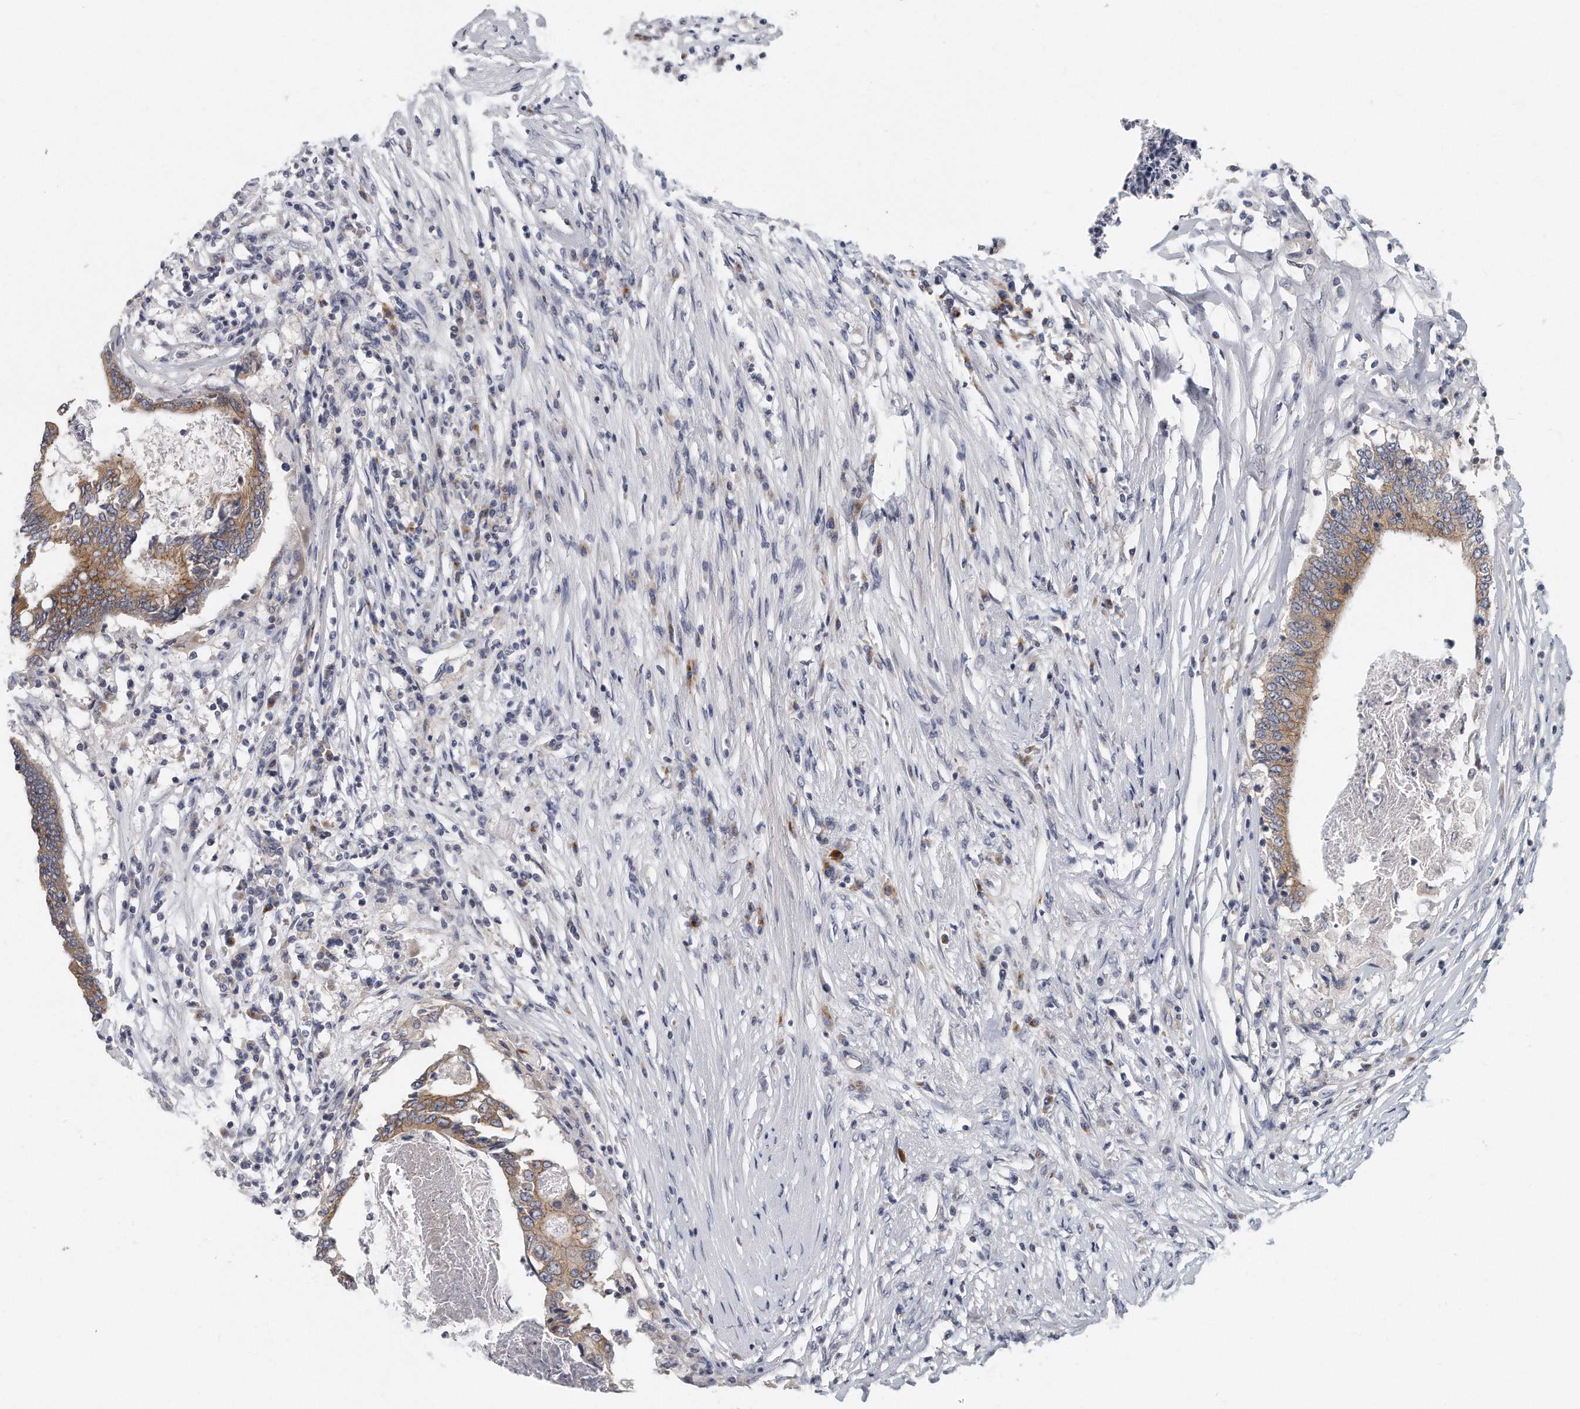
{"staining": {"intensity": "moderate", "quantity": ">75%", "location": "cytoplasmic/membranous"}, "tissue": "colorectal cancer", "cell_type": "Tumor cells", "image_type": "cancer", "snomed": [{"axis": "morphology", "description": "Adenocarcinoma, NOS"}, {"axis": "topography", "description": "Rectum"}], "caption": "Colorectal cancer stained for a protein (brown) exhibits moderate cytoplasmic/membranous positive positivity in about >75% of tumor cells.", "gene": "PLEKHA6", "patient": {"sex": "male", "age": 63}}